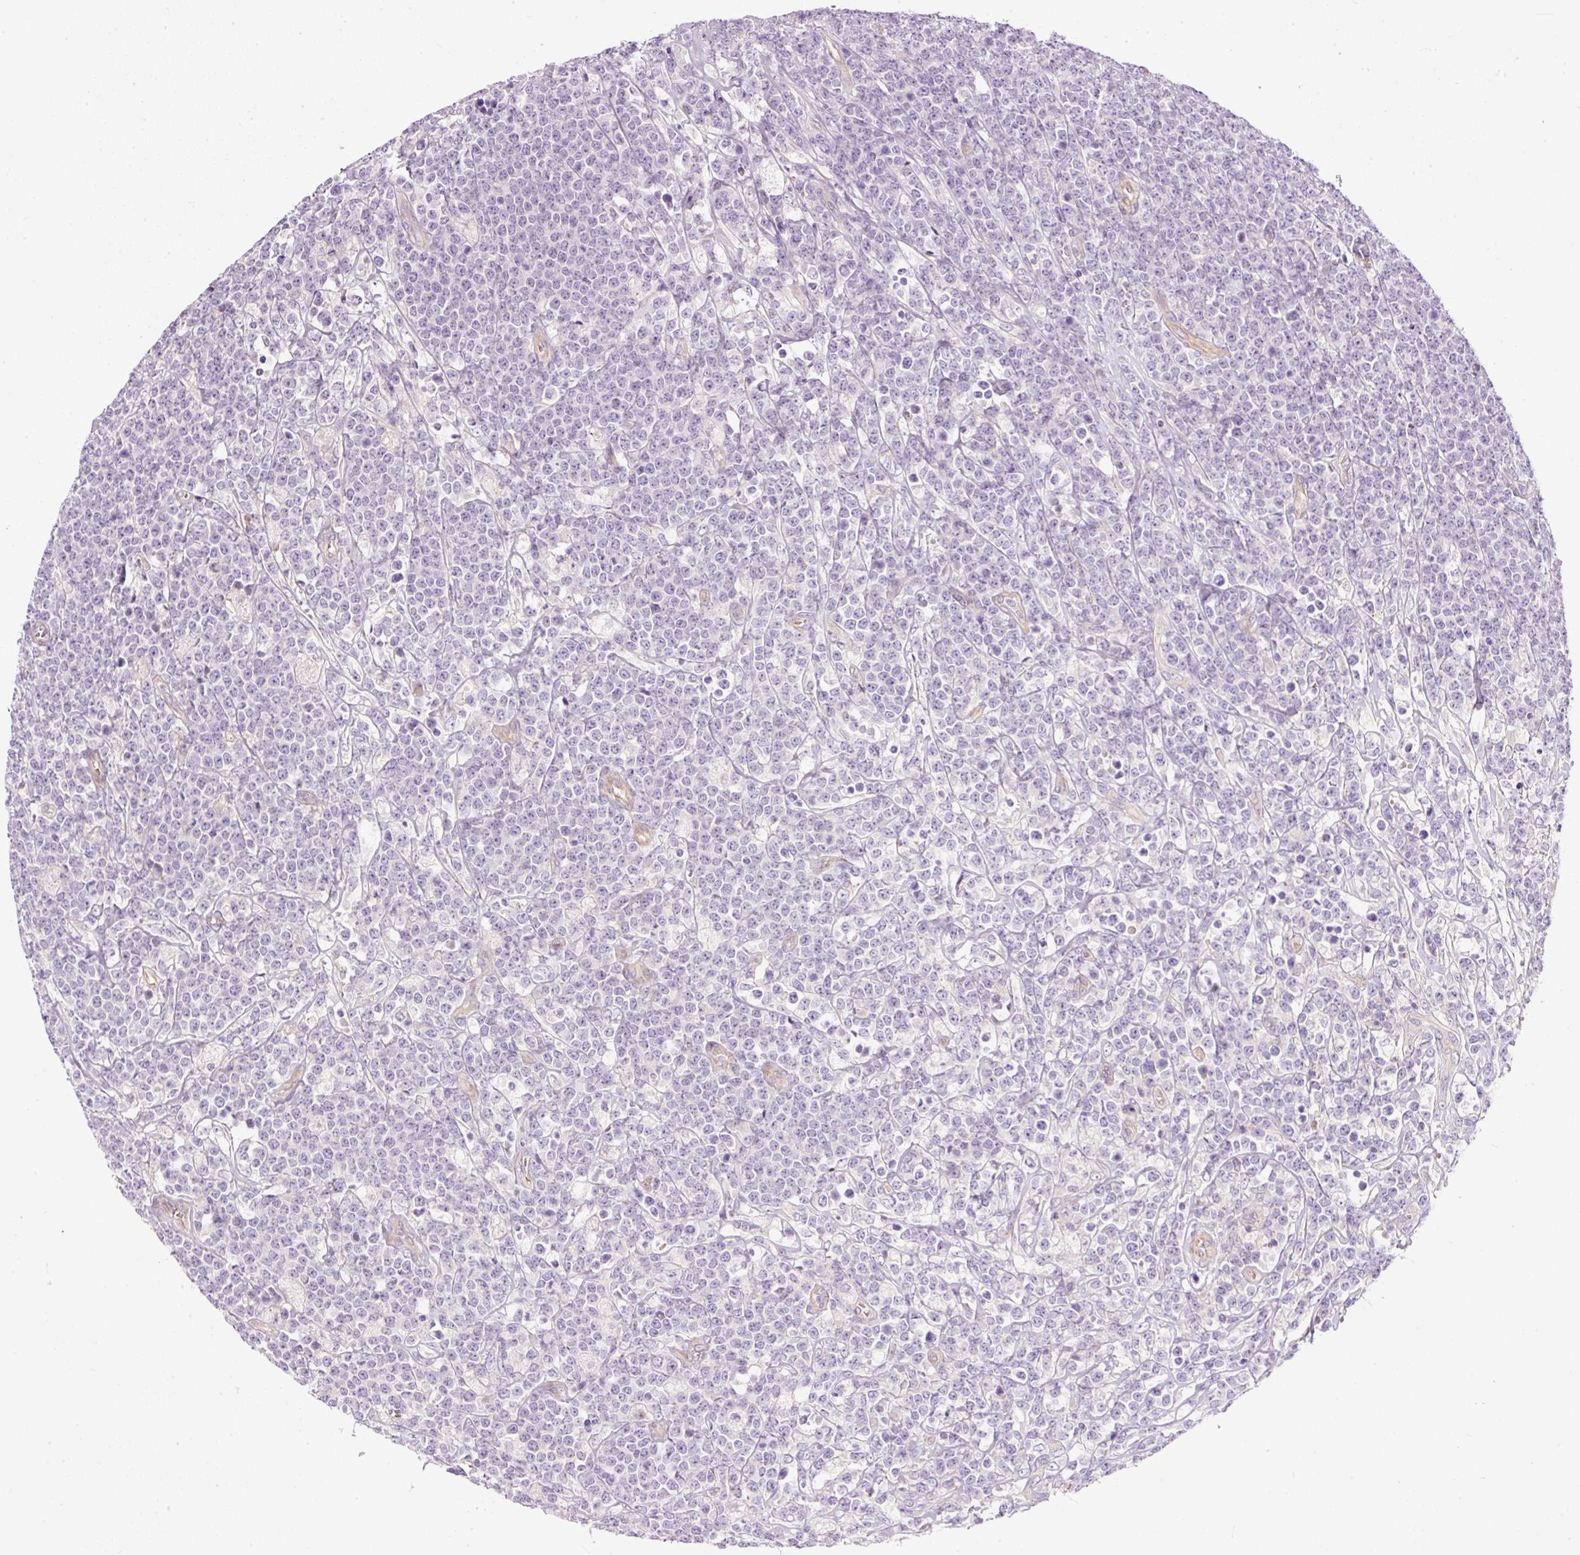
{"staining": {"intensity": "negative", "quantity": "none", "location": "none"}, "tissue": "lymphoma", "cell_type": "Tumor cells", "image_type": "cancer", "snomed": [{"axis": "morphology", "description": "Malignant lymphoma, non-Hodgkin's type, High grade"}, {"axis": "topography", "description": "Small intestine"}], "caption": "A micrograph of human lymphoma is negative for staining in tumor cells.", "gene": "USHBP1", "patient": {"sex": "male", "age": 8}}